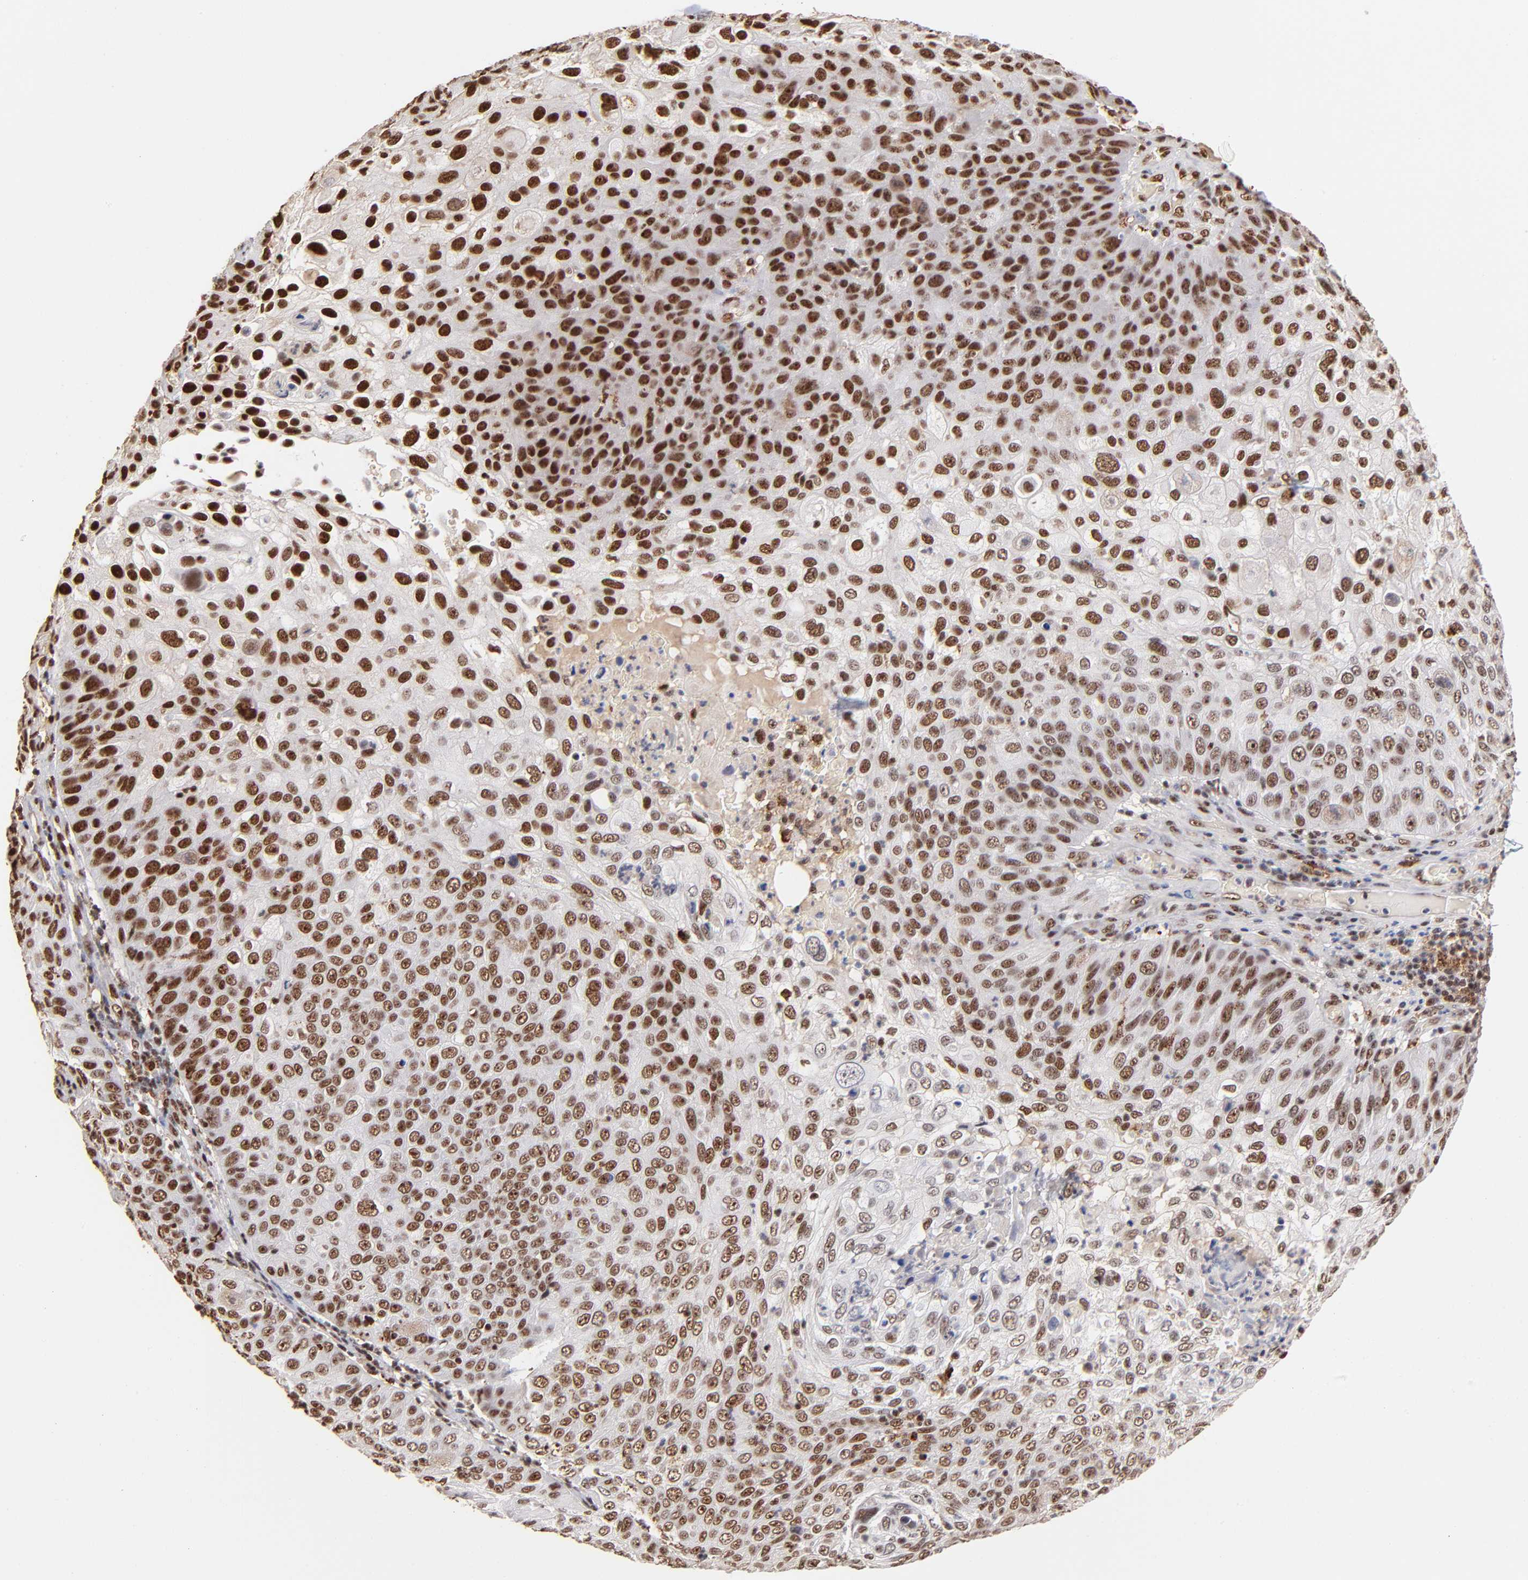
{"staining": {"intensity": "strong", "quantity": ">75%", "location": "nuclear"}, "tissue": "skin cancer", "cell_type": "Tumor cells", "image_type": "cancer", "snomed": [{"axis": "morphology", "description": "Squamous cell carcinoma, NOS"}, {"axis": "topography", "description": "Skin"}], "caption": "Immunohistochemistry (IHC) image of neoplastic tissue: human squamous cell carcinoma (skin) stained using immunohistochemistry (IHC) exhibits high levels of strong protein expression localized specifically in the nuclear of tumor cells, appearing as a nuclear brown color.", "gene": "ZNF146", "patient": {"sex": "male", "age": 87}}